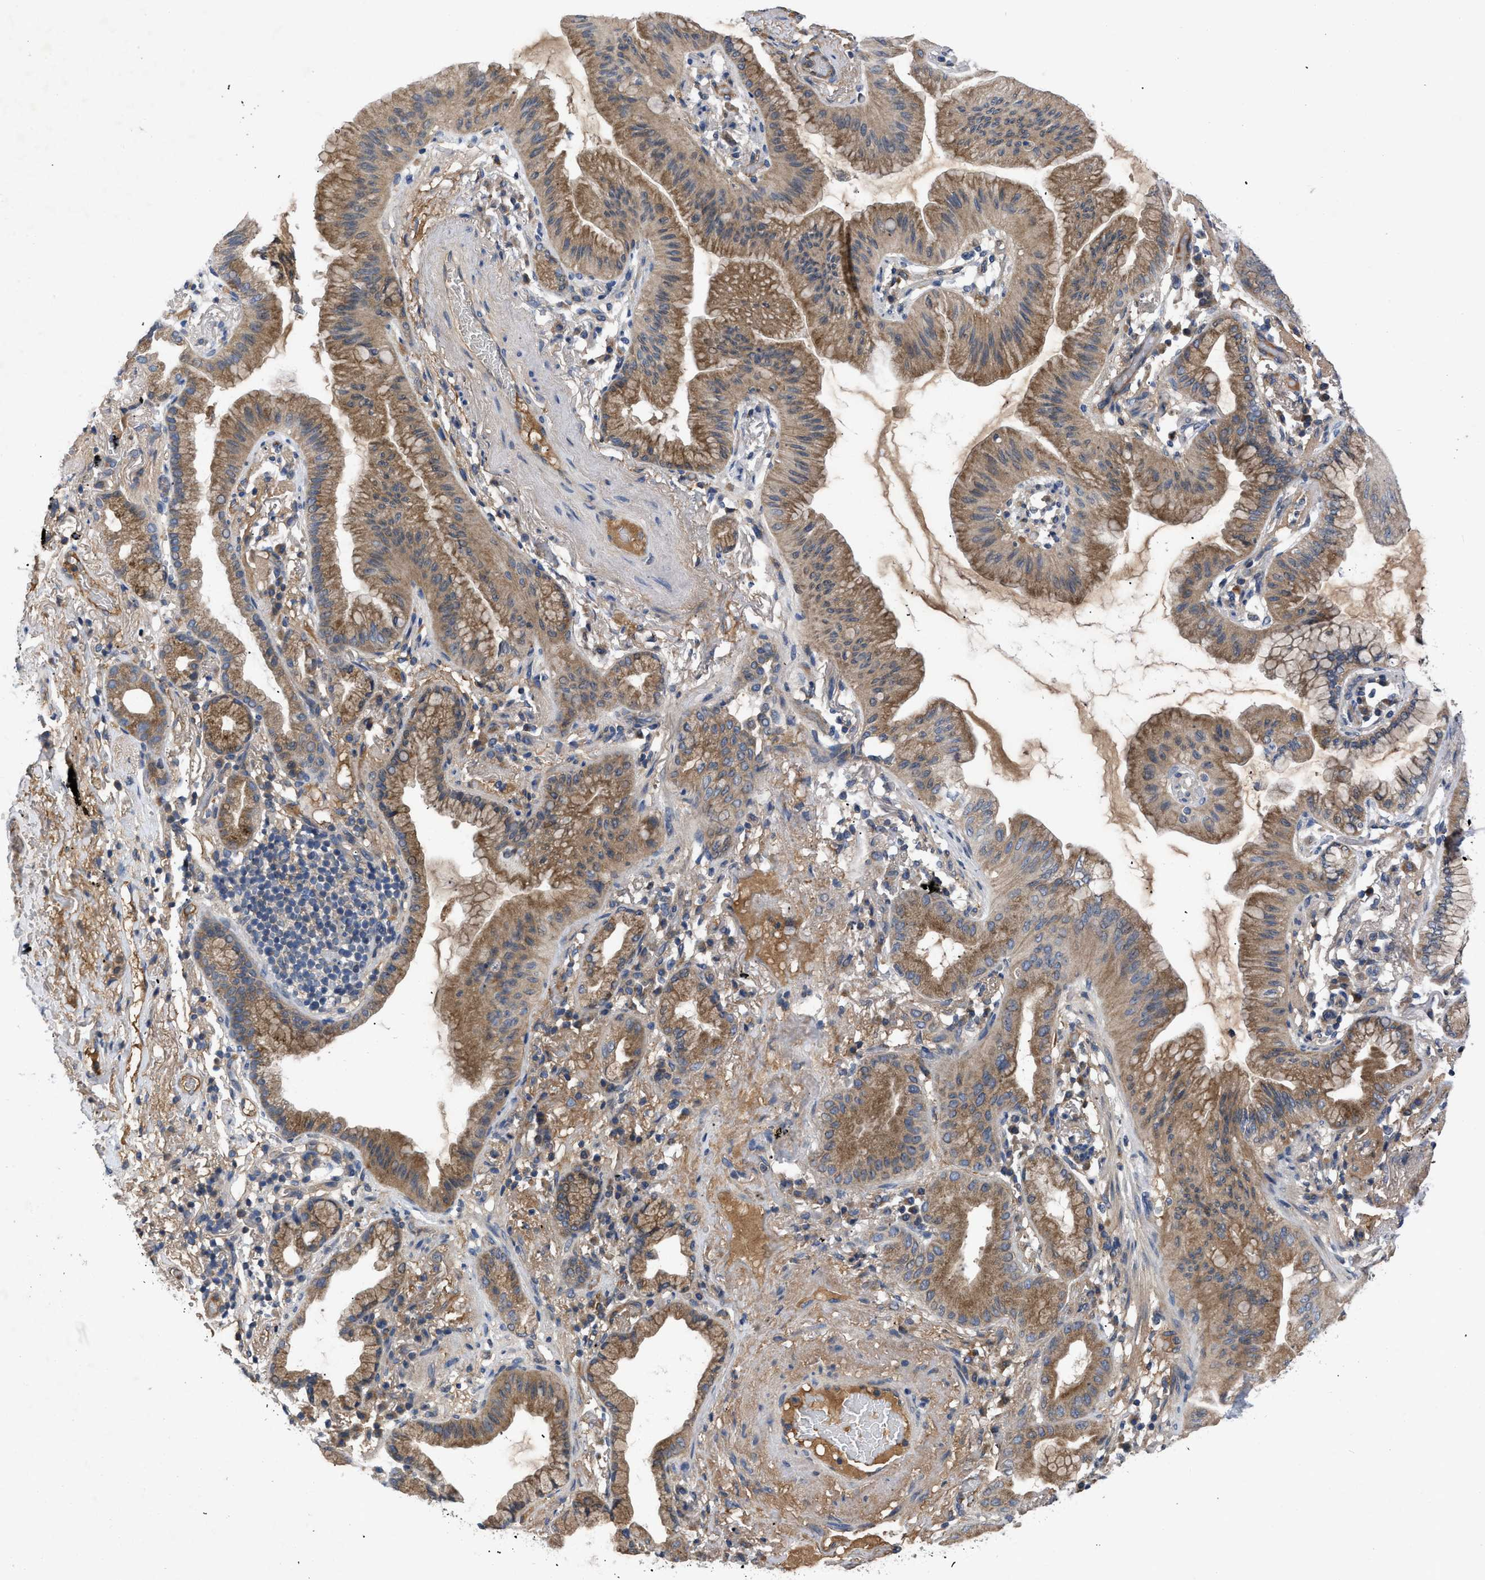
{"staining": {"intensity": "moderate", "quantity": ">75%", "location": "cytoplasmic/membranous"}, "tissue": "lung cancer", "cell_type": "Tumor cells", "image_type": "cancer", "snomed": [{"axis": "morphology", "description": "Normal tissue, NOS"}, {"axis": "morphology", "description": "Adenocarcinoma, NOS"}, {"axis": "topography", "description": "Bronchus"}, {"axis": "topography", "description": "Lung"}], "caption": "Protein analysis of lung adenocarcinoma tissue displays moderate cytoplasmic/membranous staining in about >75% of tumor cells. The staining was performed using DAB, with brown indicating positive protein expression. Nuclei are stained blue with hematoxylin.", "gene": "VPS4A", "patient": {"sex": "female", "age": 70}}